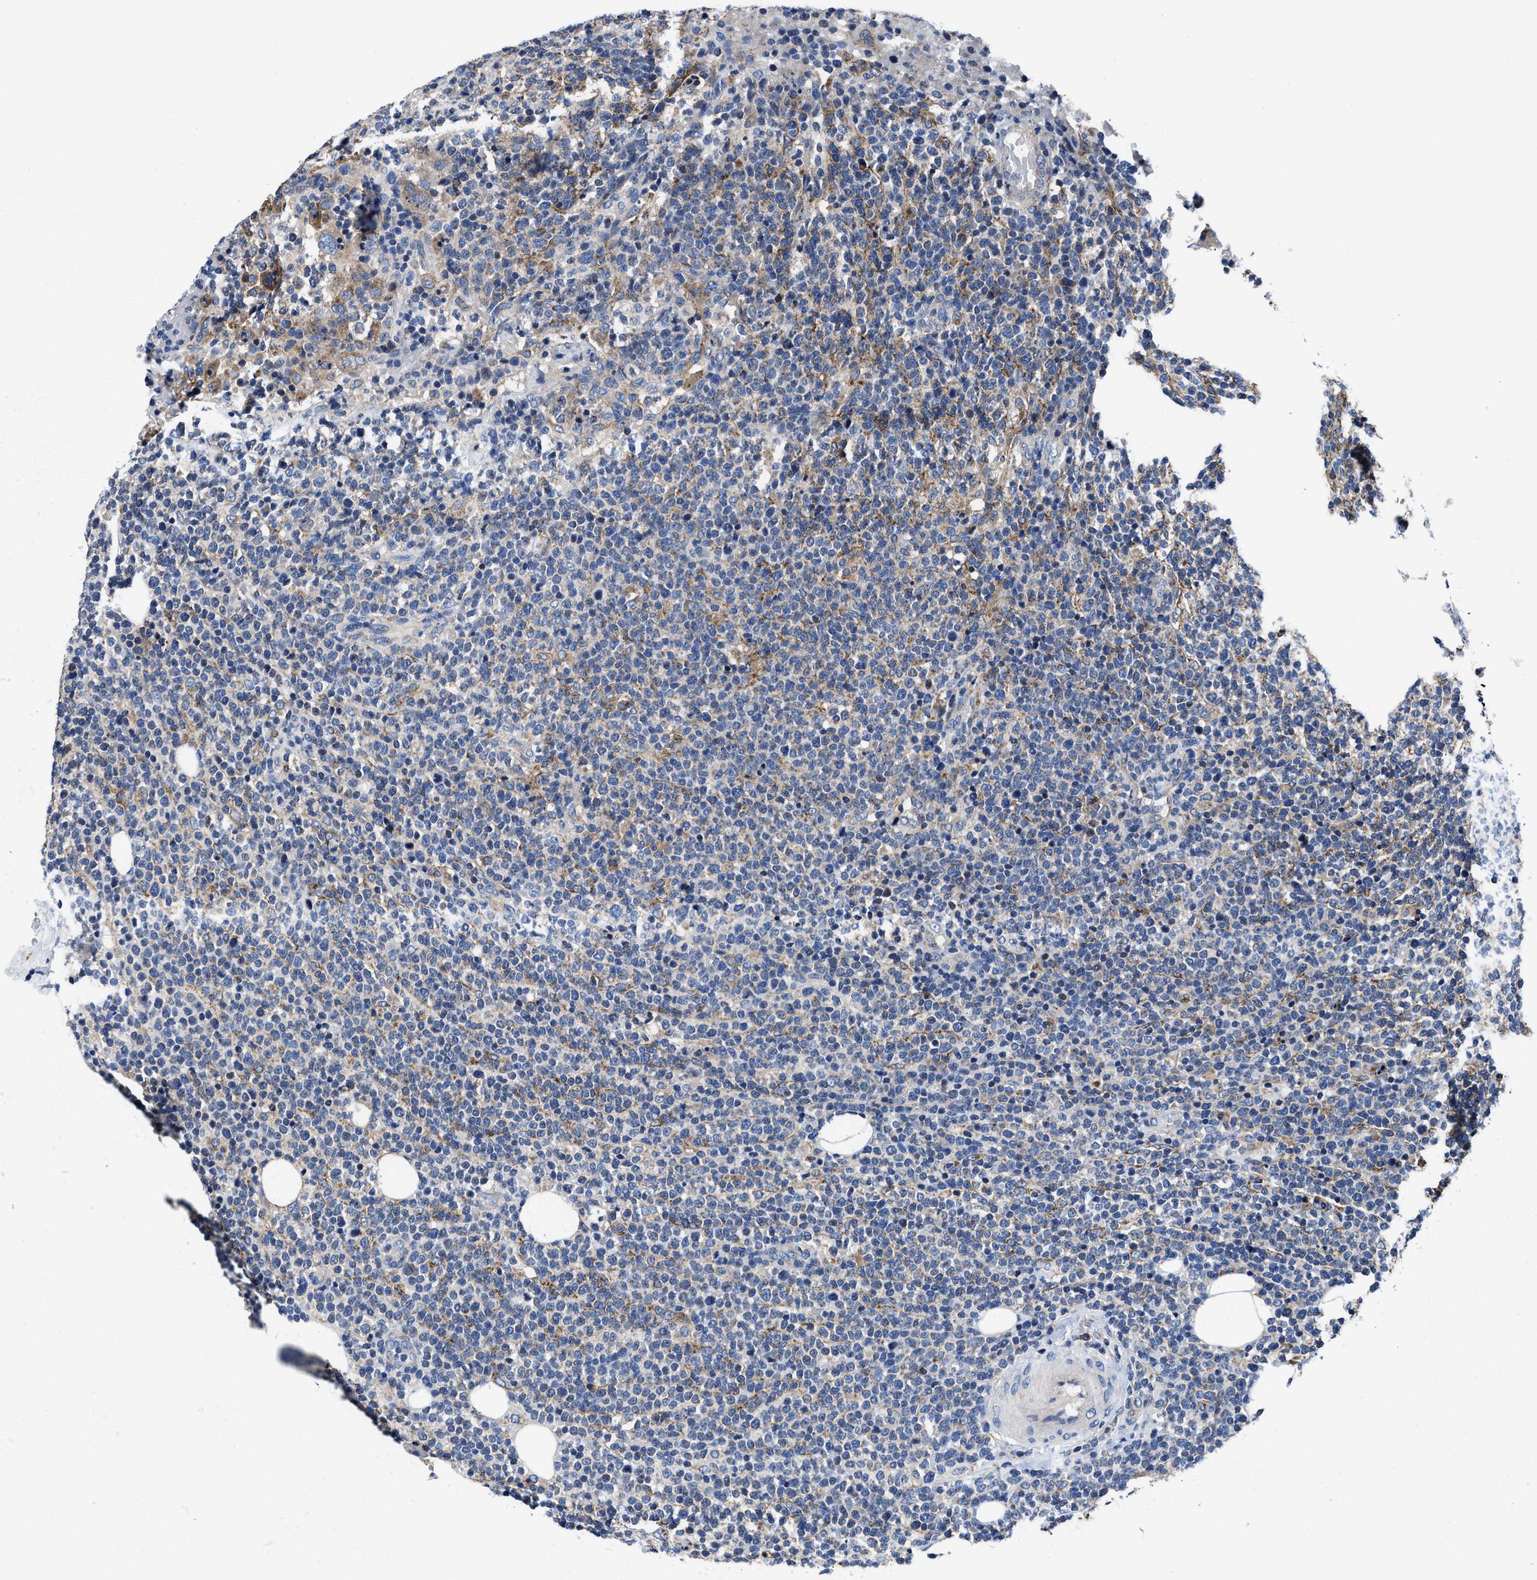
{"staining": {"intensity": "weak", "quantity": "<25%", "location": "cytoplasmic/membranous"}, "tissue": "lymphoma", "cell_type": "Tumor cells", "image_type": "cancer", "snomed": [{"axis": "morphology", "description": "Malignant lymphoma, non-Hodgkin's type, High grade"}, {"axis": "topography", "description": "Lymph node"}], "caption": "The immunohistochemistry (IHC) photomicrograph has no significant expression in tumor cells of lymphoma tissue.", "gene": "TMEM30A", "patient": {"sex": "male", "age": 61}}